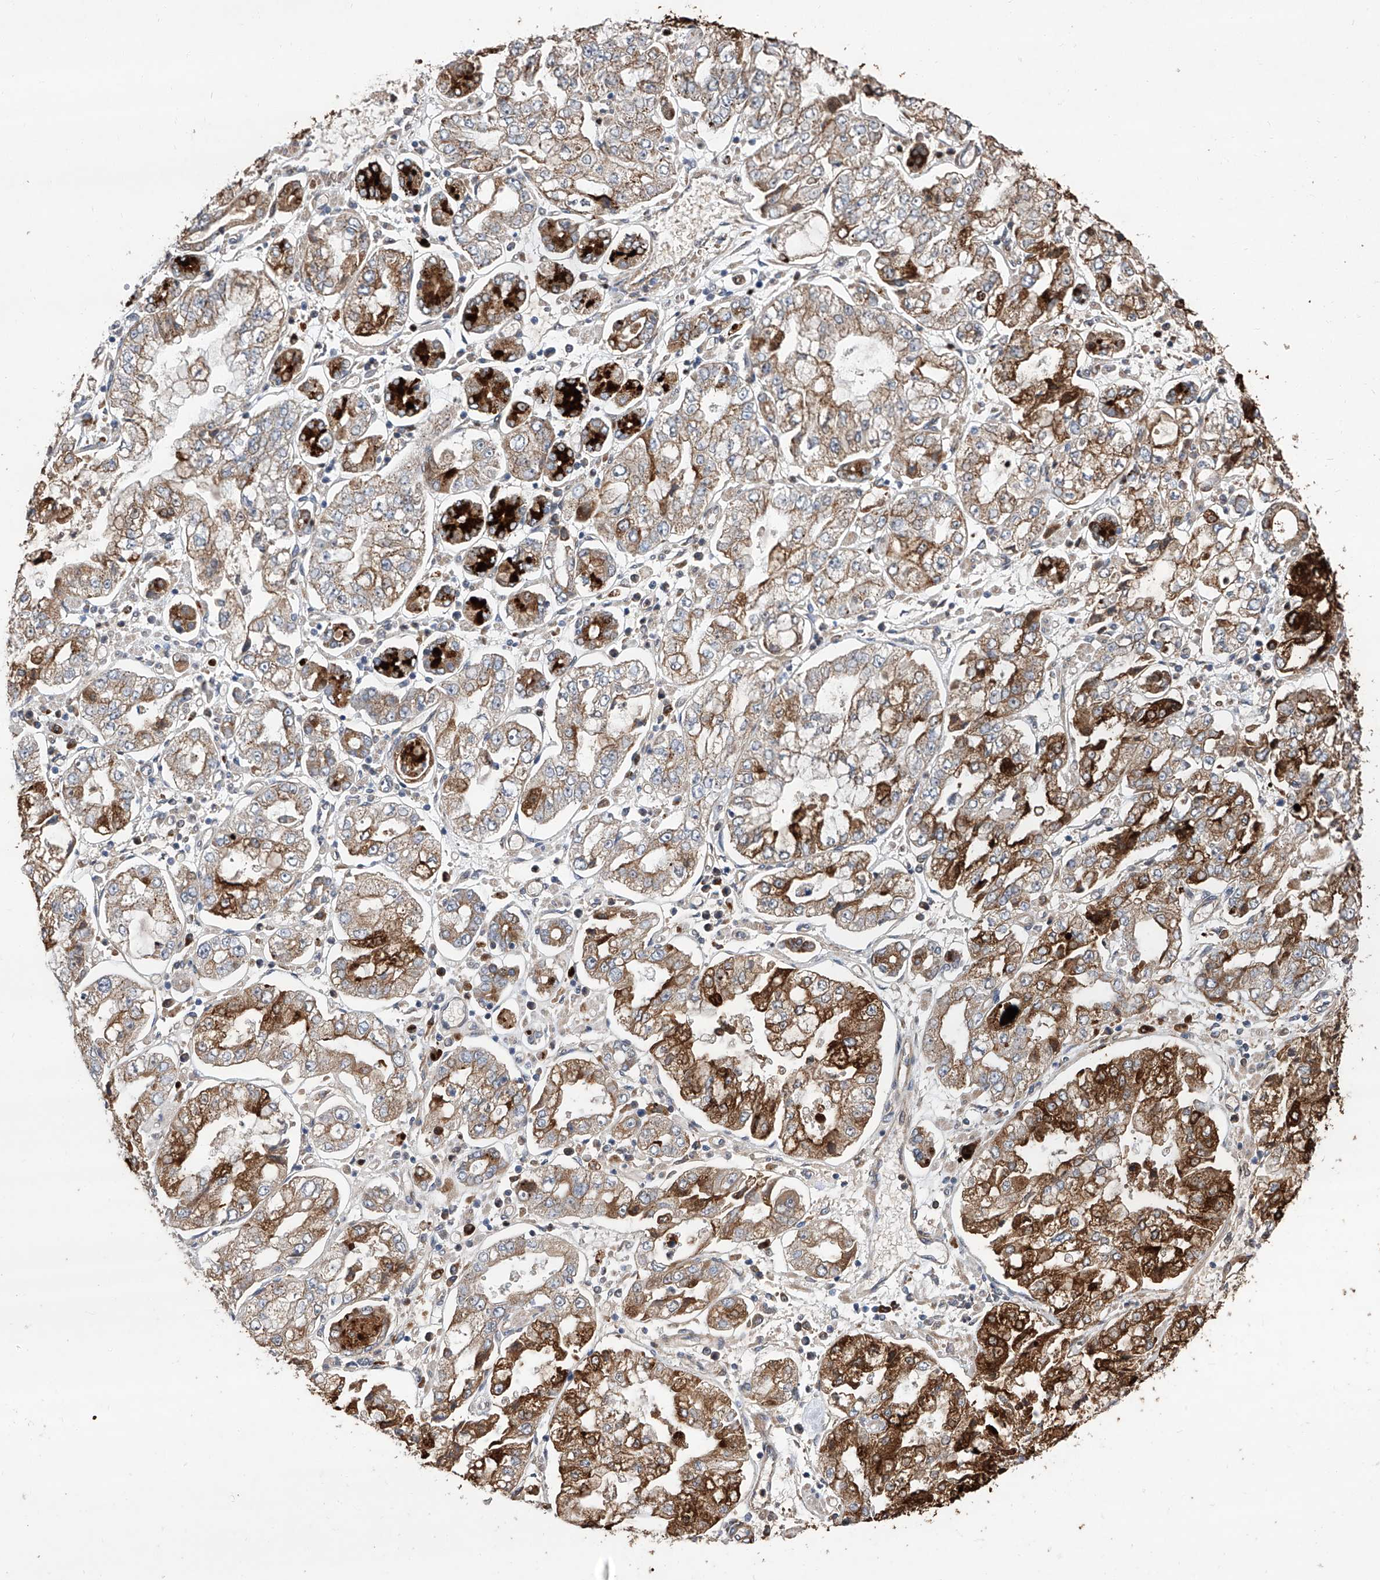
{"staining": {"intensity": "strong", "quantity": "25%-75%", "location": "cytoplasmic/membranous"}, "tissue": "stomach cancer", "cell_type": "Tumor cells", "image_type": "cancer", "snomed": [{"axis": "morphology", "description": "Adenocarcinoma, NOS"}, {"axis": "topography", "description": "Stomach"}], "caption": "Protein expression analysis of human stomach cancer reveals strong cytoplasmic/membranous expression in about 25%-75% of tumor cells. (DAB = brown stain, brightfield microscopy at high magnification).", "gene": "FARP2", "patient": {"sex": "male", "age": 76}}